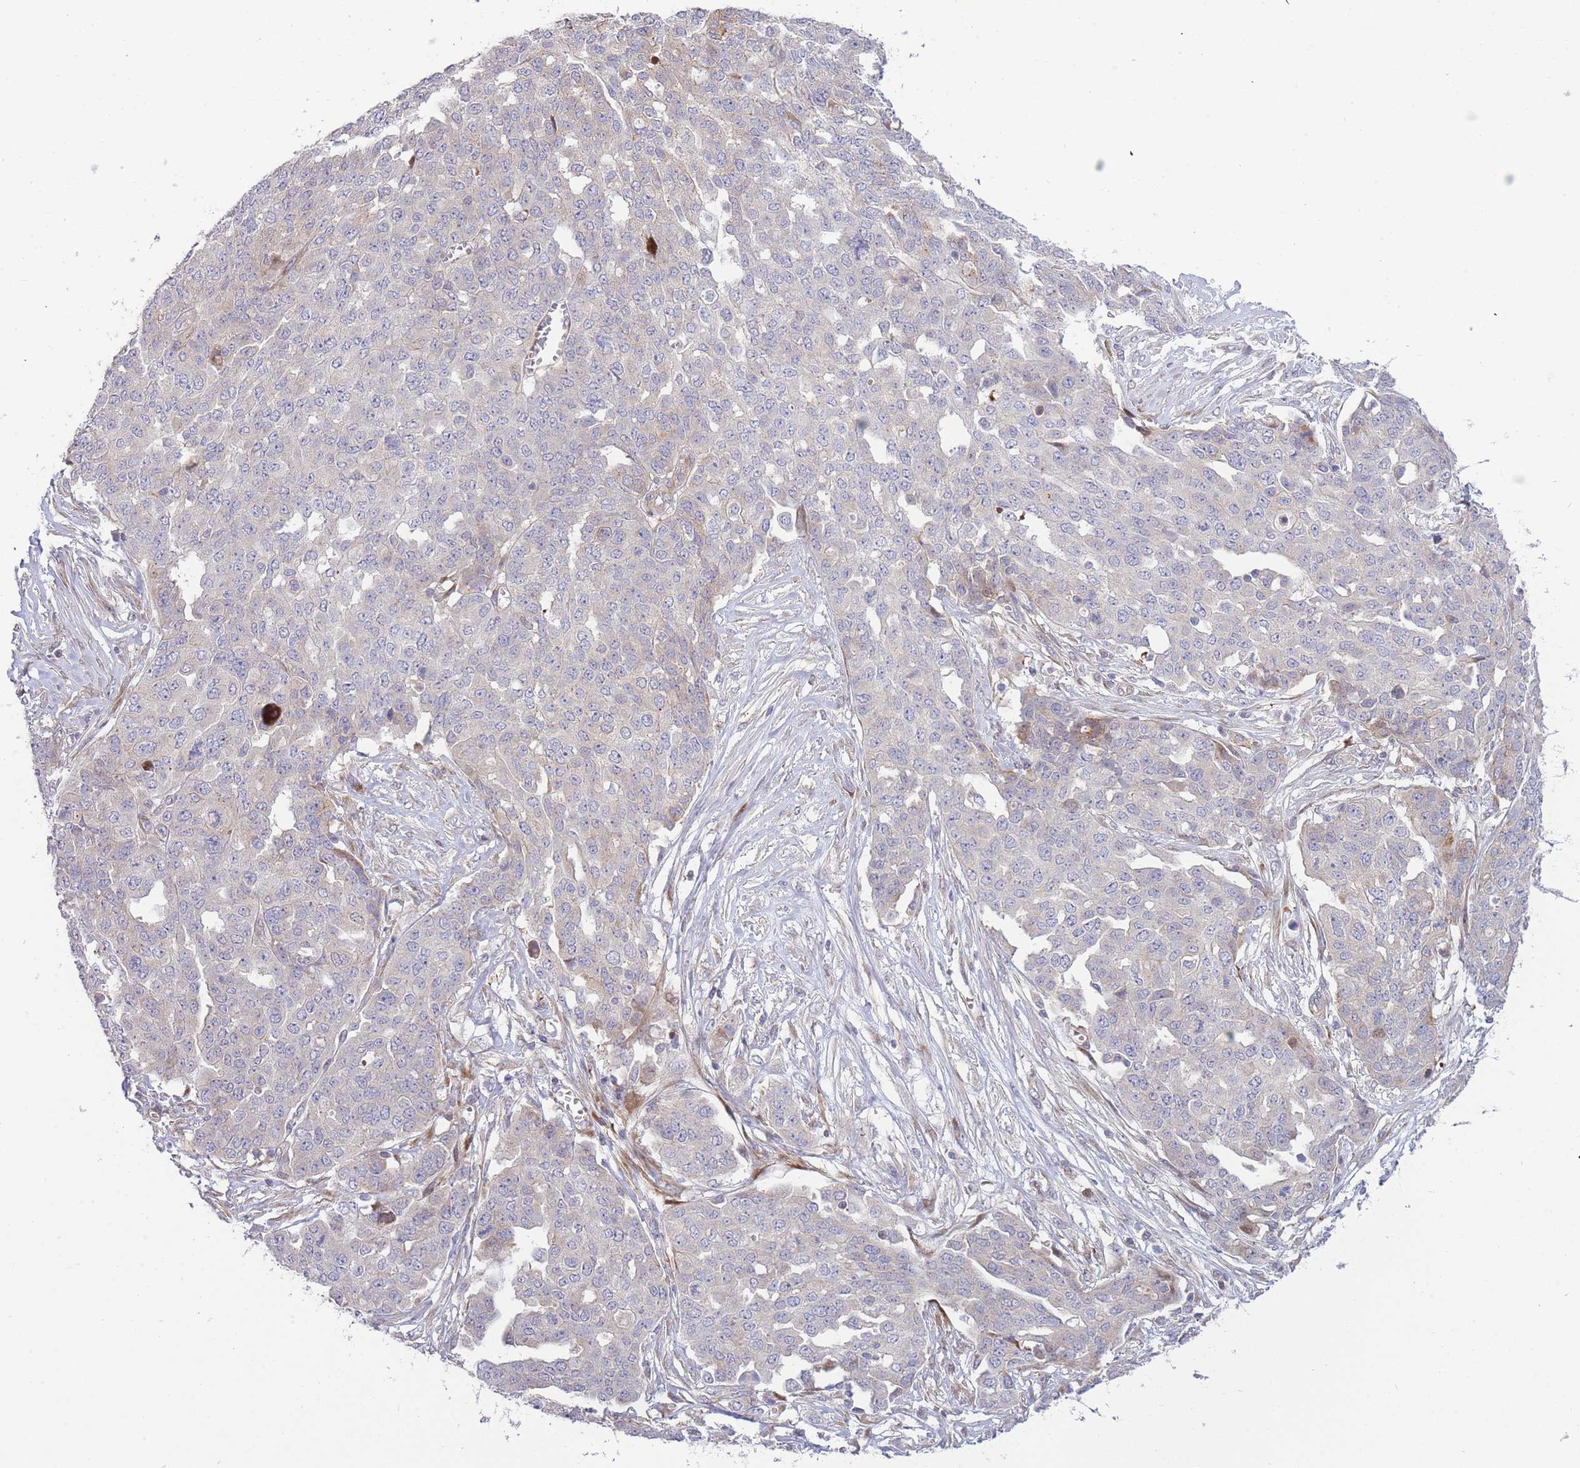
{"staining": {"intensity": "weak", "quantity": "<25%", "location": "cytoplasmic/membranous"}, "tissue": "ovarian cancer", "cell_type": "Tumor cells", "image_type": "cancer", "snomed": [{"axis": "morphology", "description": "Cystadenocarcinoma, serous, NOS"}, {"axis": "topography", "description": "Soft tissue"}, {"axis": "topography", "description": "Ovary"}], "caption": "Micrograph shows no protein positivity in tumor cells of ovarian cancer (serous cystadenocarcinoma) tissue.", "gene": "ATP5MC2", "patient": {"sex": "female", "age": 57}}